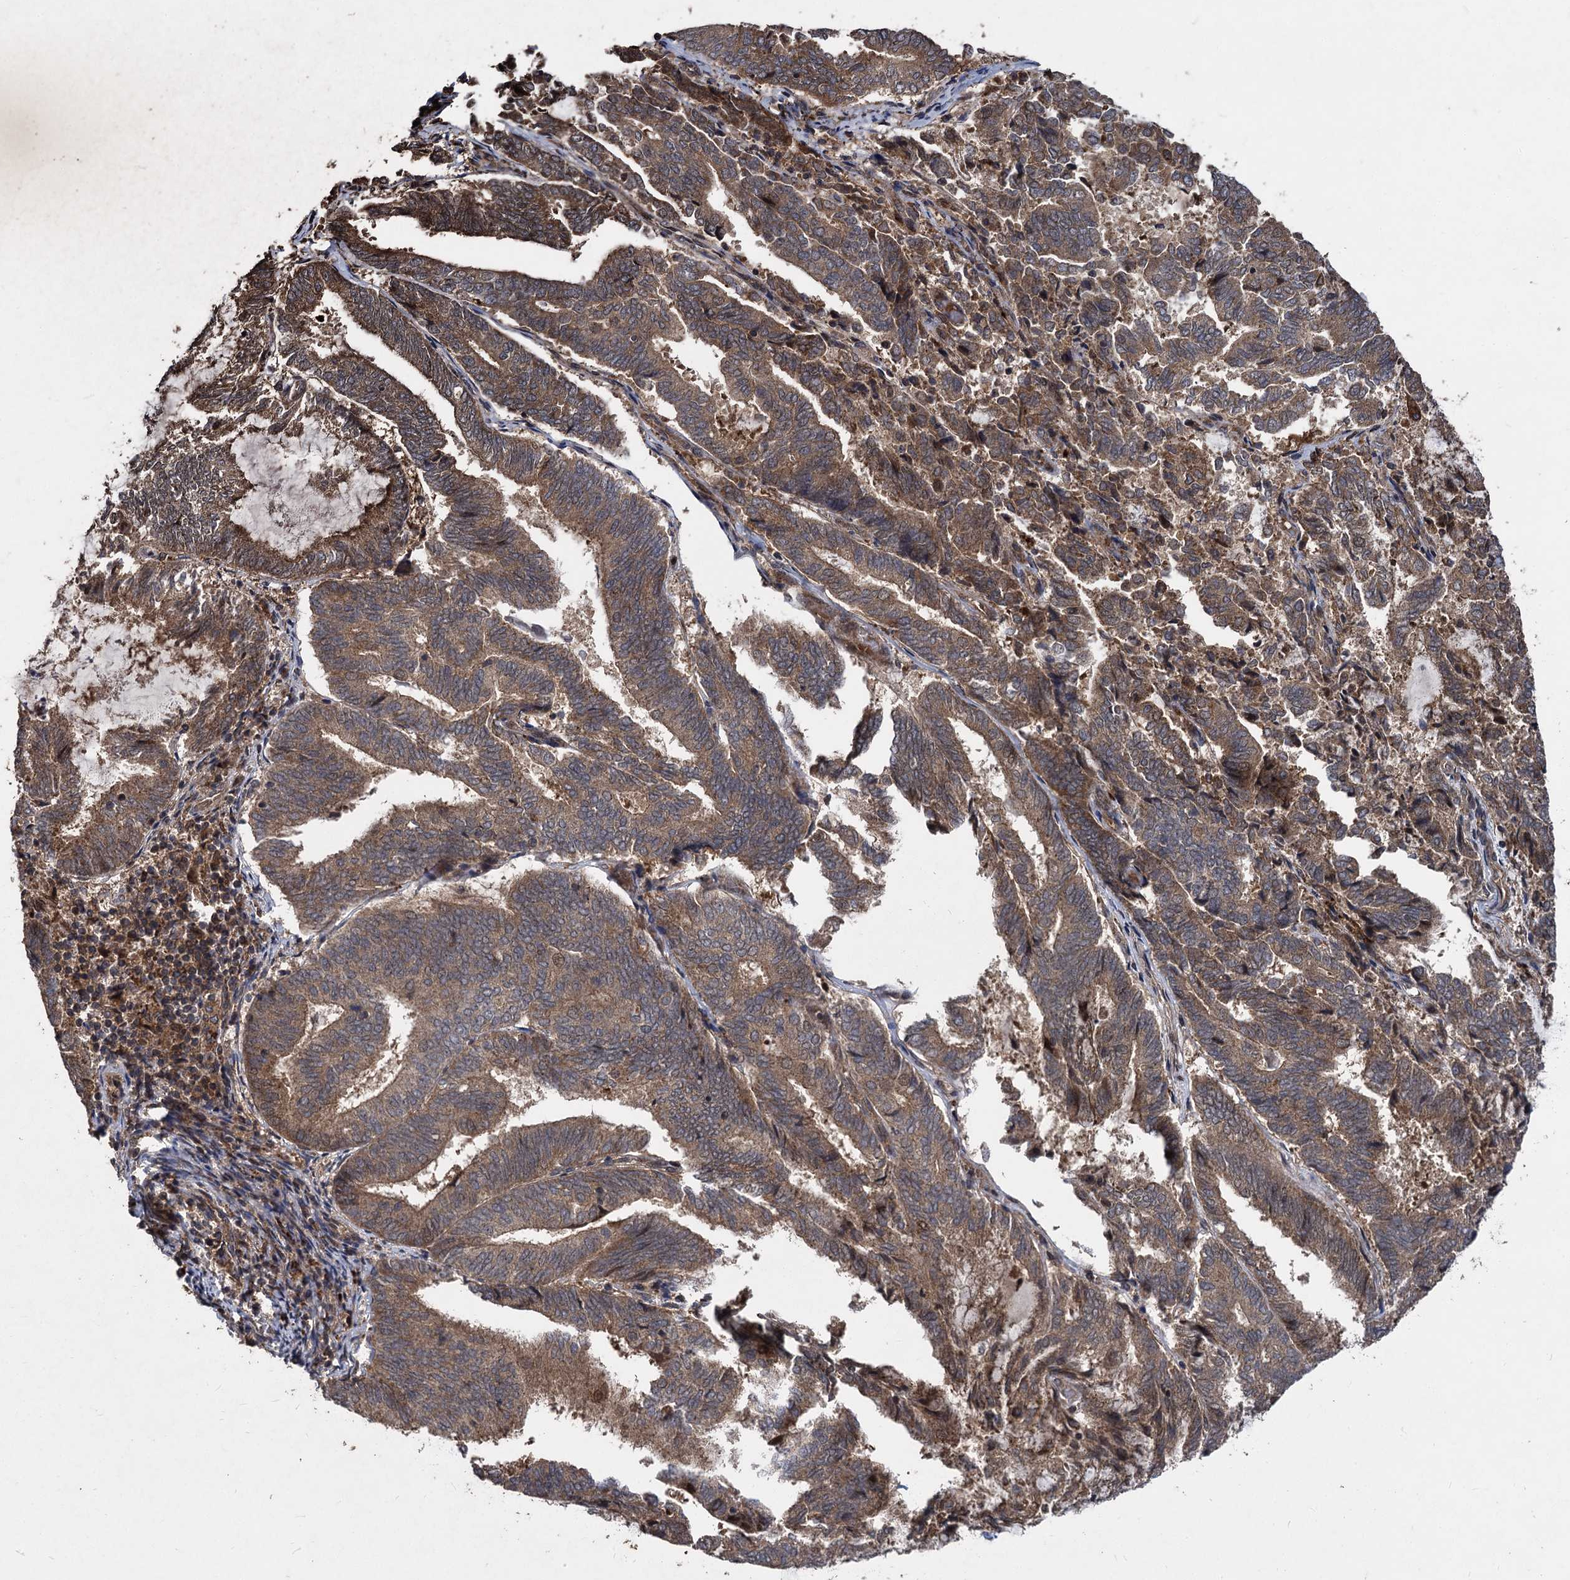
{"staining": {"intensity": "moderate", "quantity": ">75%", "location": "cytoplasmic/membranous"}, "tissue": "endometrial cancer", "cell_type": "Tumor cells", "image_type": "cancer", "snomed": [{"axis": "morphology", "description": "Adenocarcinoma, NOS"}, {"axis": "topography", "description": "Endometrium"}], "caption": "Protein staining of endometrial adenocarcinoma tissue demonstrates moderate cytoplasmic/membranous staining in approximately >75% of tumor cells. (IHC, brightfield microscopy, high magnification).", "gene": "BCL2L2", "patient": {"sex": "female", "age": 80}}